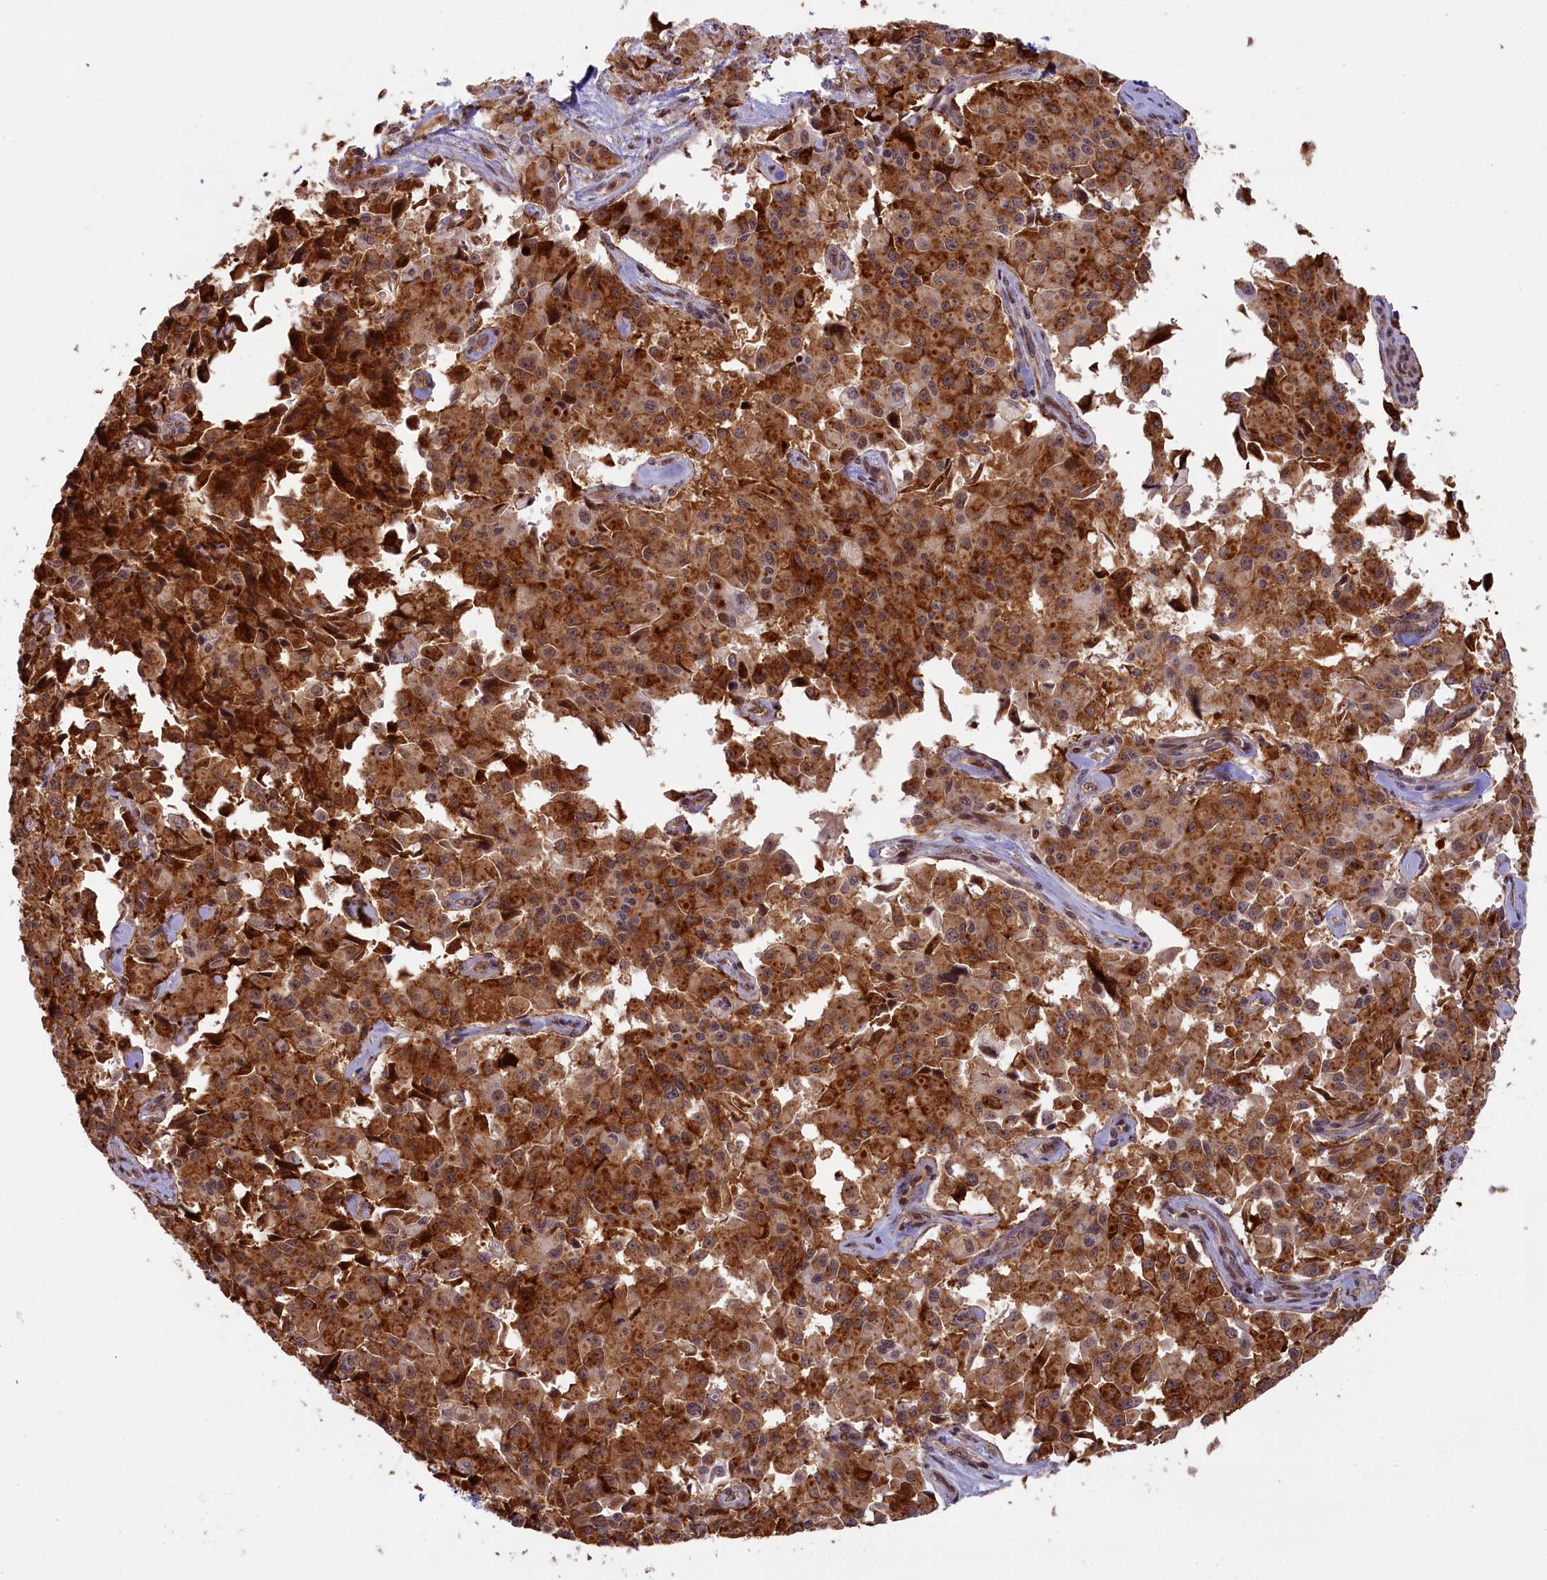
{"staining": {"intensity": "strong", "quantity": ">75%", "location": "cytoplasmic/membranous"}, "tissue": "pancreatic cancer", "cell_type": "Tumor cells", "image_type": "cancer", "snomed": [{"axis": "morphology", "description": "Adenocarcinoma, NOS"}, {"axis": "topography", "description": "Pancreas"}], "caption": "A high-resolution histopathology image shows immunohistochemistry (IHC) staining of pancreatic adenocarcinoma, which exhibits strong cytoplasmic/membranous expression in about >75% of tumor cells. (brown staining indicates protein expression, while blue staining denotes nuclei).", "gene": "FCHO1", "patient": {"sex": "male", "age": 65}}